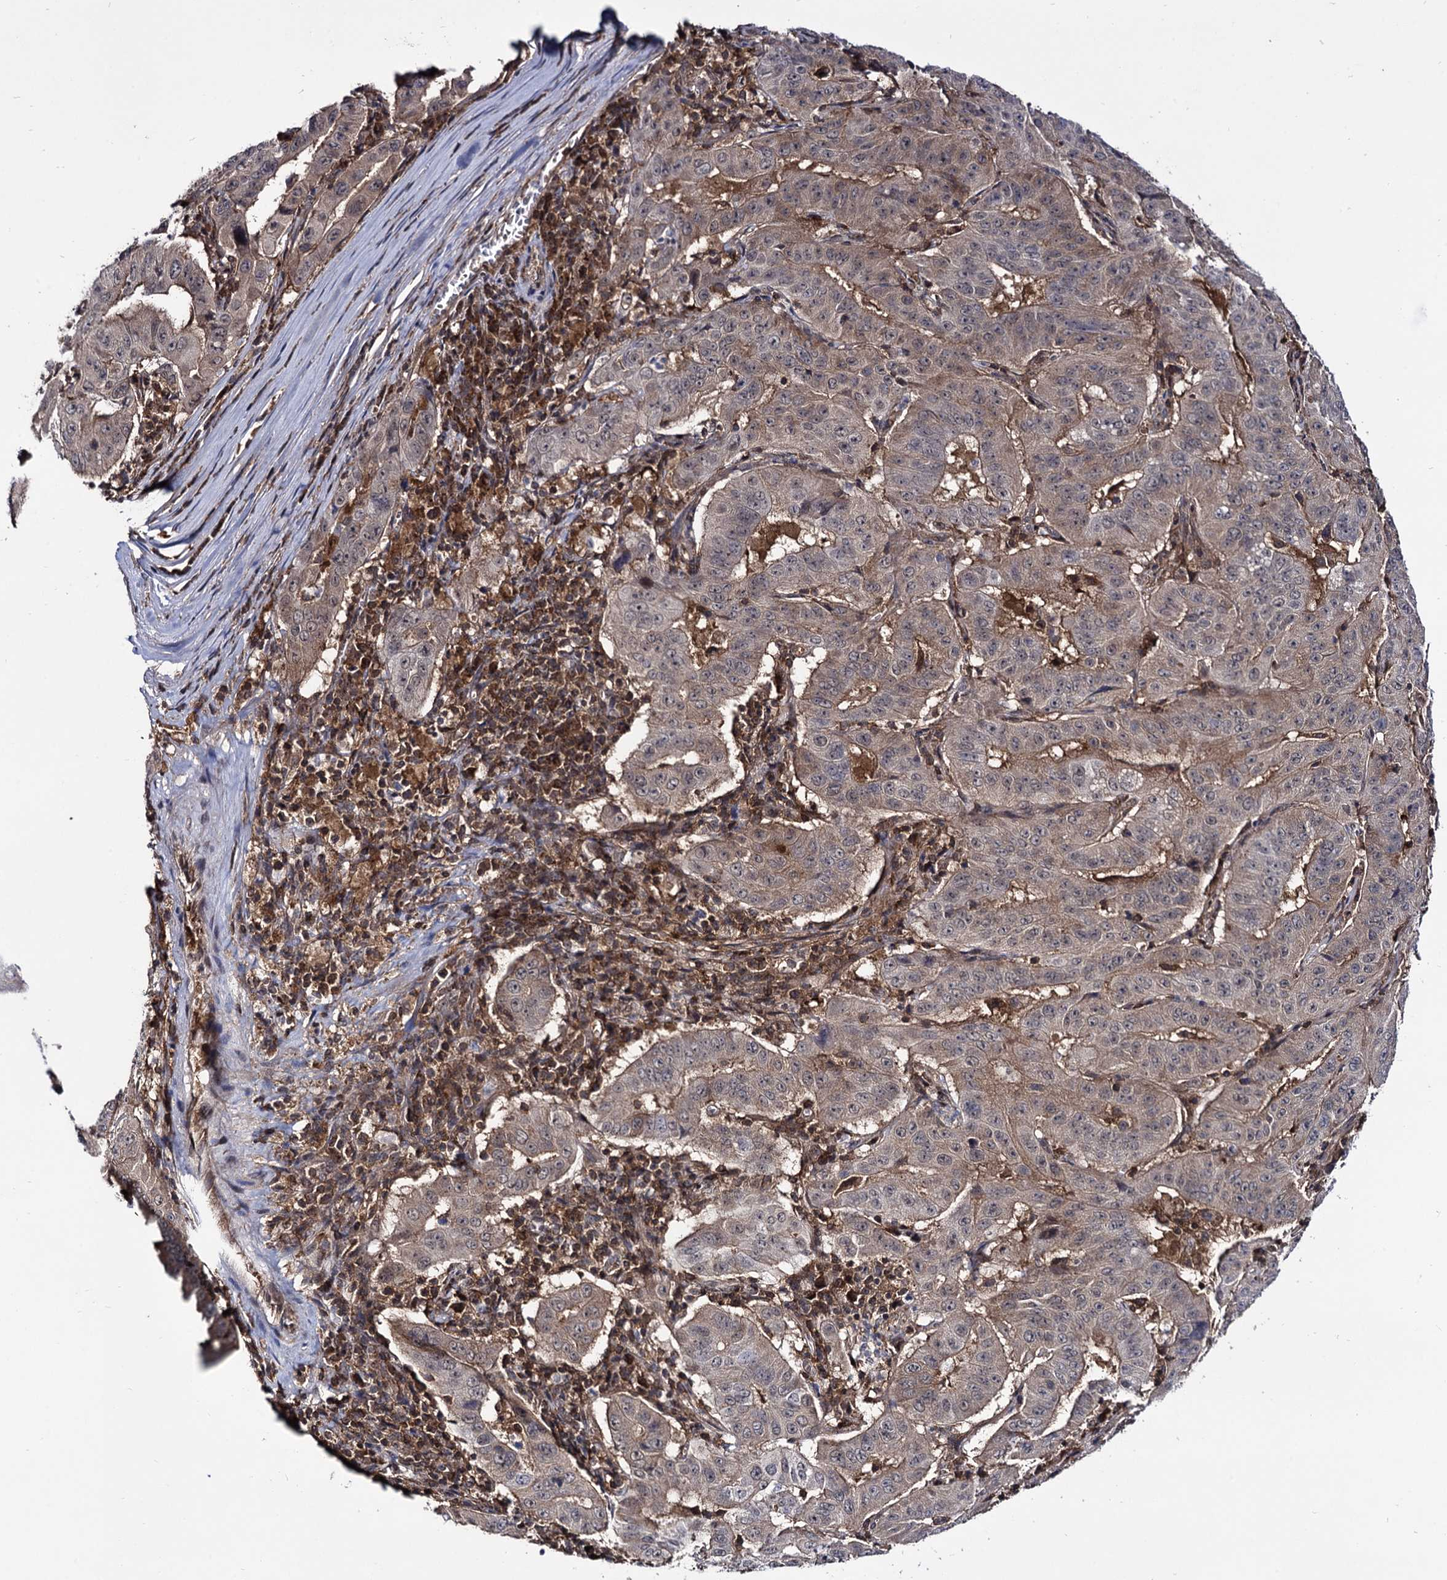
{"staining": {"intensity": "moderate", "quantity": "25%-75%", "location": "cytoplasmic/membranous"}, "tissue": "pancreatic cancer", "cell_type": "Tumor cells", "image_type": "cancer", "snomed": [{"axis": "morphology", "description": "Adenocarcinoma, NOS"}, {"axis": "topography", "description": "Pancreas"}], "caption": "Protein analysis of pancreatic cancer tissue shows moderate cytoplasmic/membranous positivity in approximately 25%-75% of tumor cells.", "gene": "MICAL2", "patient": {"sex": "male", "age": 63}}